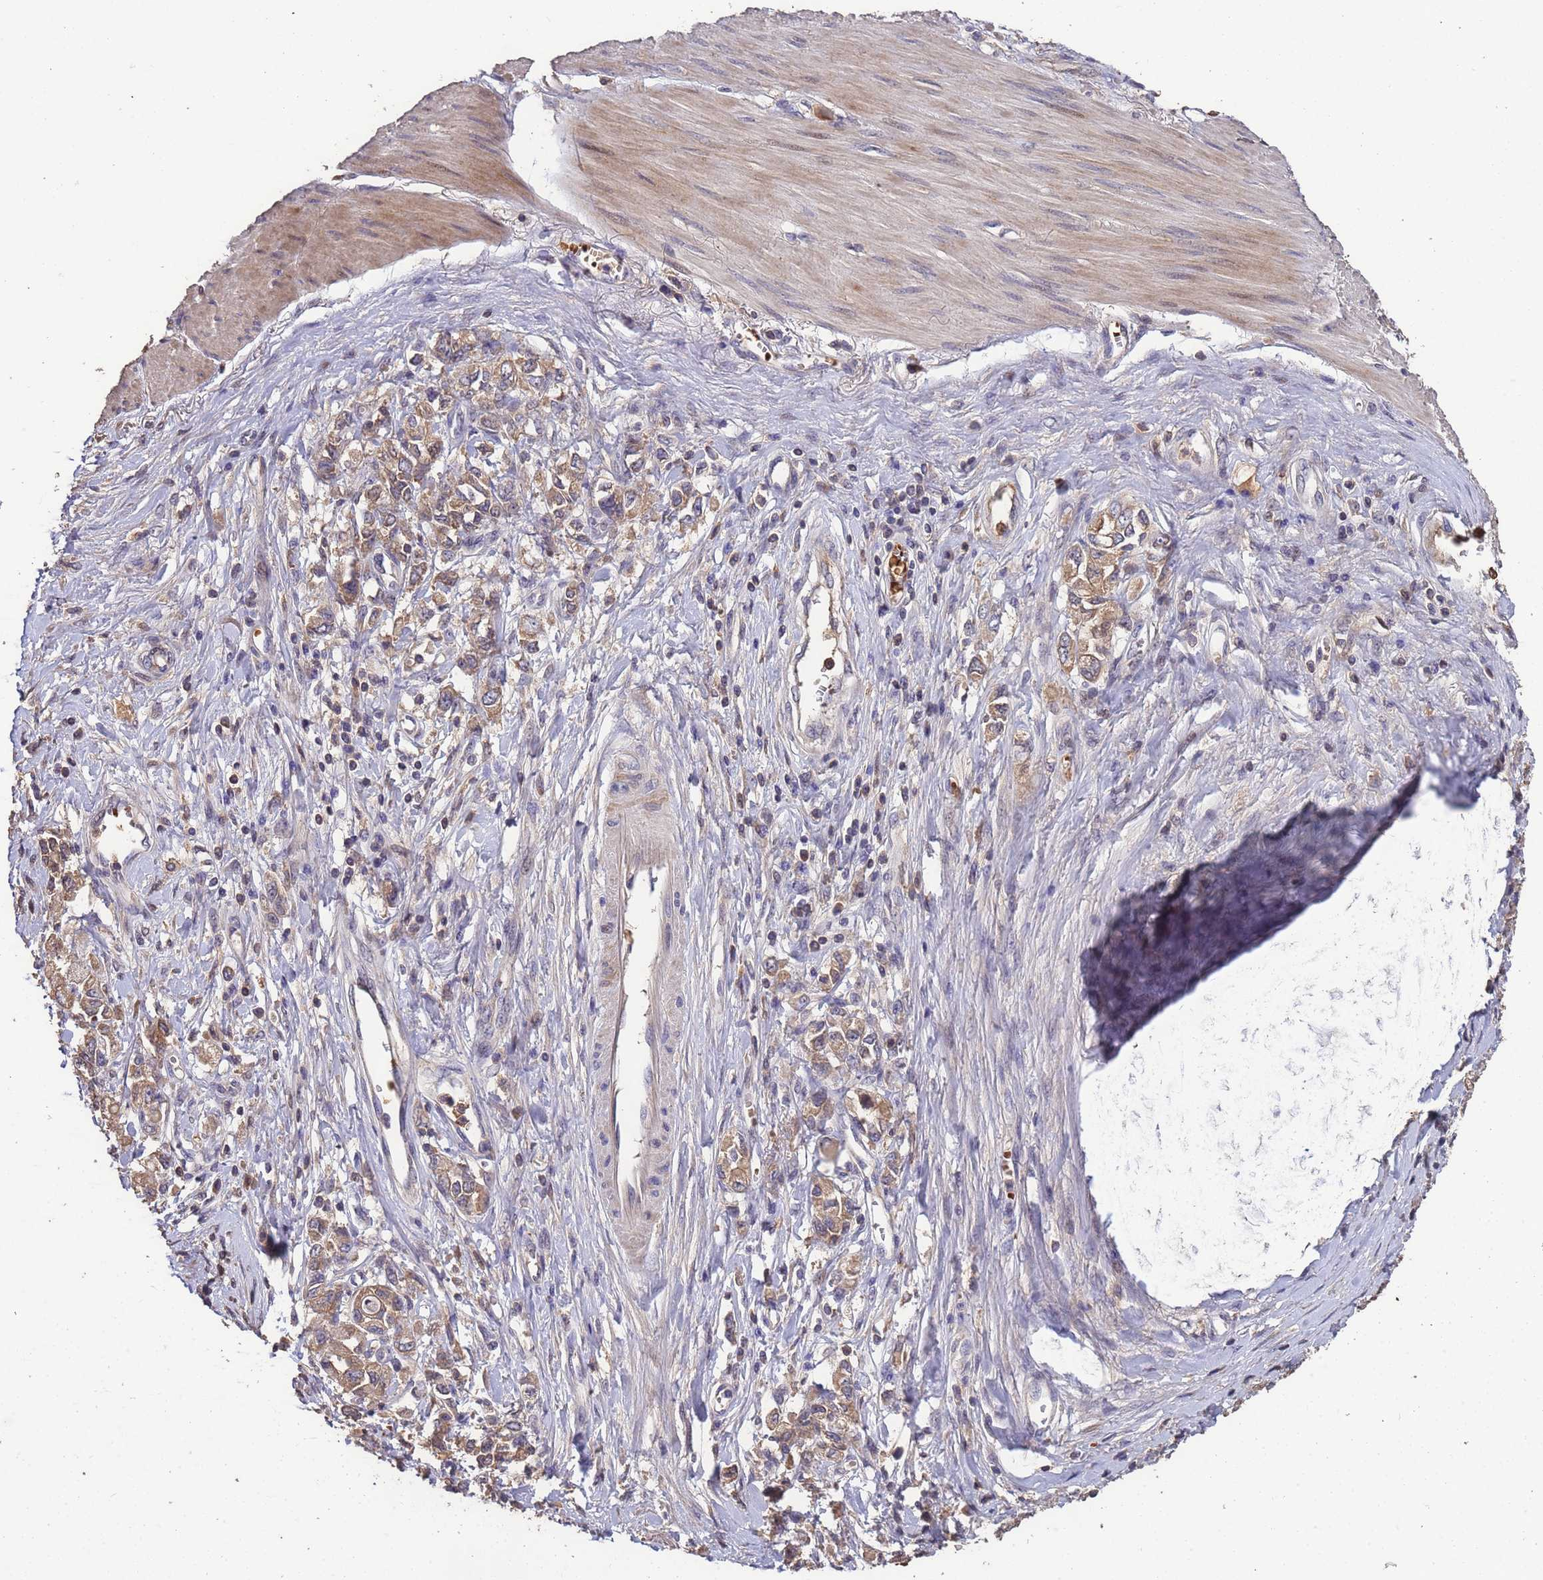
{"staining": {"intensity": "moderate", "quantity": ">75%", "location": "cytoplasmic/membranous"}, "tissue": "stomach cancer", "cell_type": "Tumor cells", "image_type": "cancer", "snomed": [{"axis": "morphology", "description": "Adenocarcinoma, NOS"}, {"axis": "topography", "description": "Stomach"}], "caption": "DAB (3,3'-diaminobenzidine) immunohistochemical staining of human stomach cancer (adenocarcinoma) displays moderate cytoplasmic/membranous protein staining in approximately >75% of tumor cells.", "gene": "CCDC184", "patient": {"sex": "female", "age": 76}}